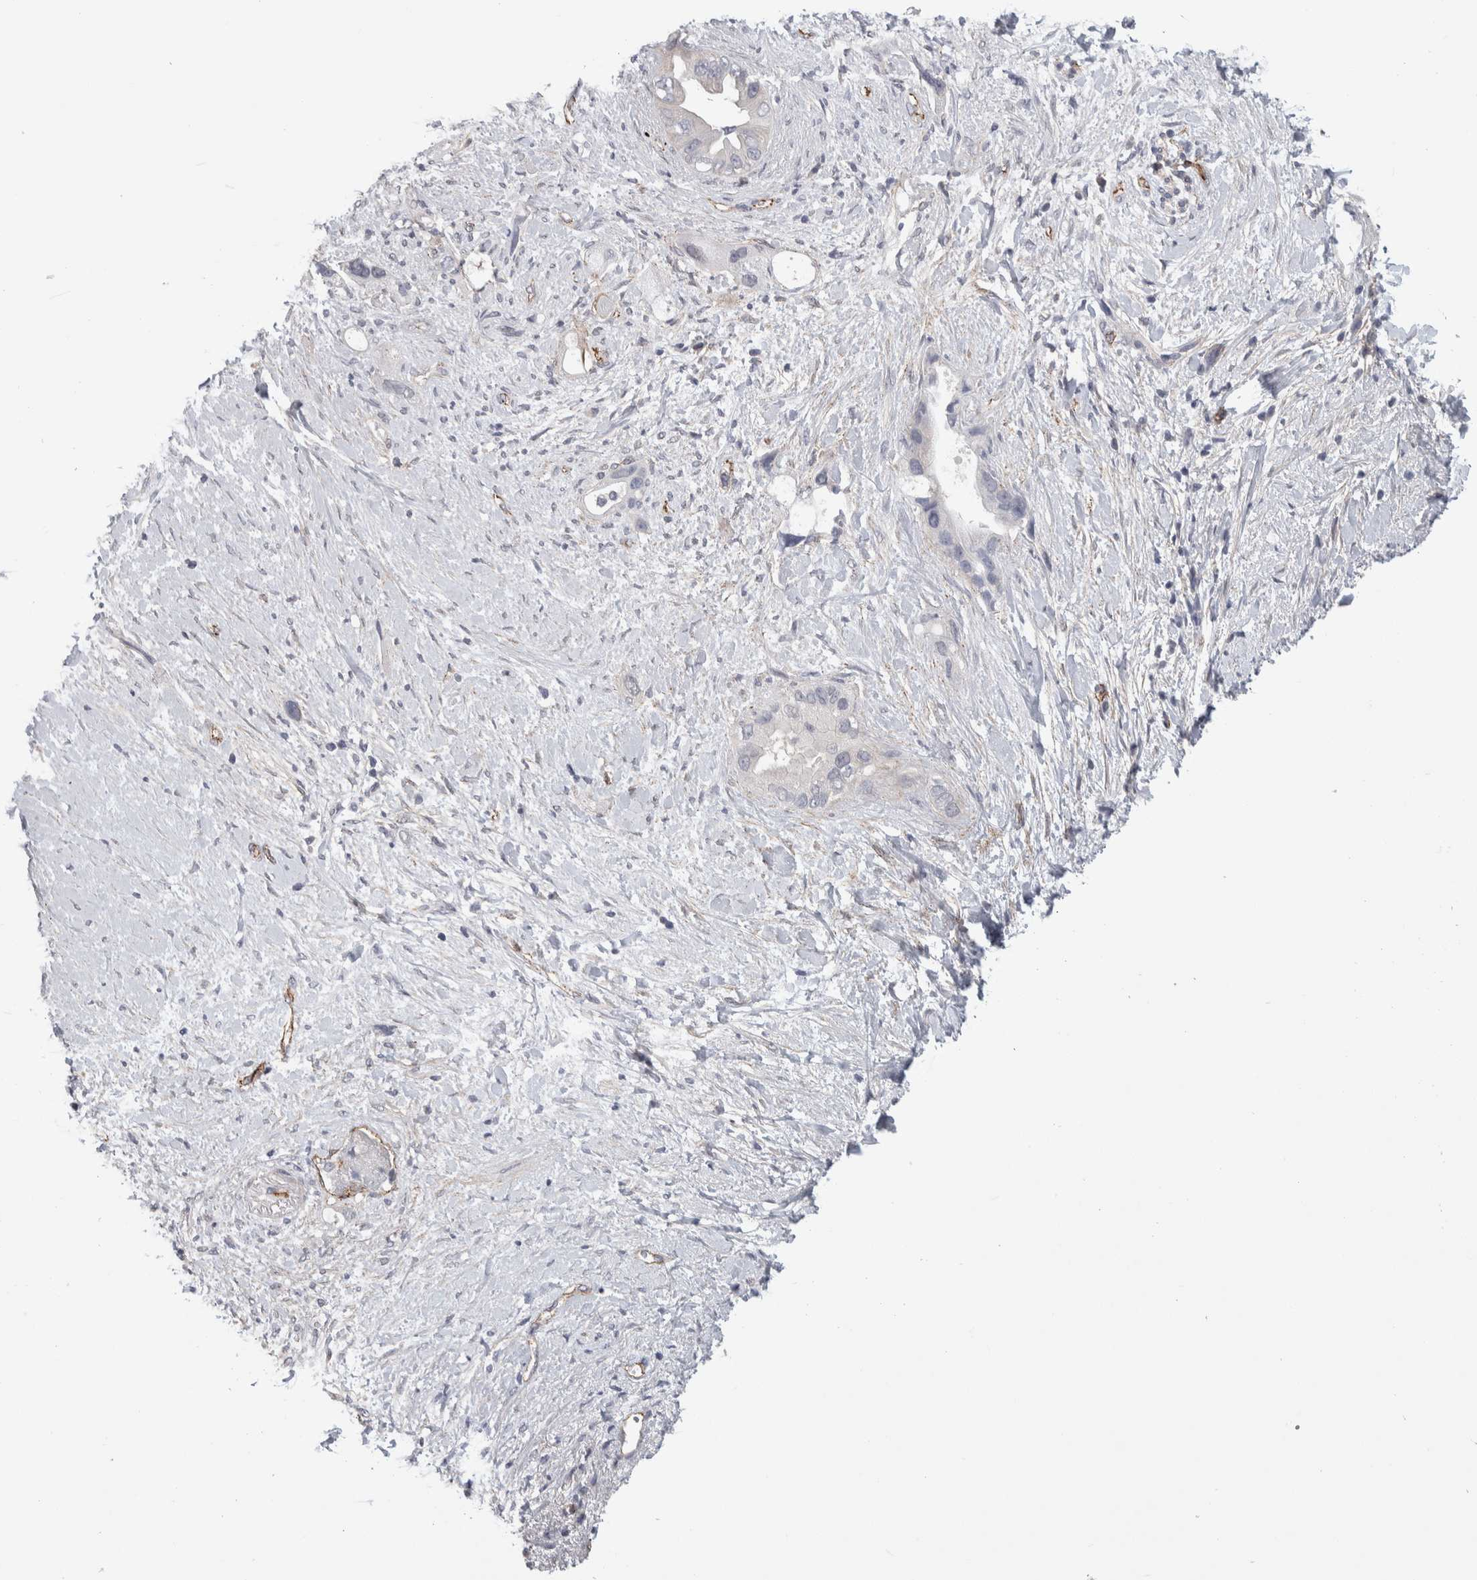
{"staining": {"intensity": "negative", "quantity": "none", "location": "none"}, "tissue": "pancreatic cancer", "cell_type": "Tumor cells", "image_type": "cancer", "snomed": [{"axis": "morphology", "description": "Adenocarcinoma, NOS"}, {"axis": "topography", "description": "Pancreas"}], "caption": "An image of human pancreatic cancer (adenocarcinoma) is negative for staining in tumor cells. (Brightfield microscopy of DAB (3,3'-diaminobenzidine) IHC at high magnification).", "gene": "ZNF862", "patient": {"sex": "female", "age": 56}}